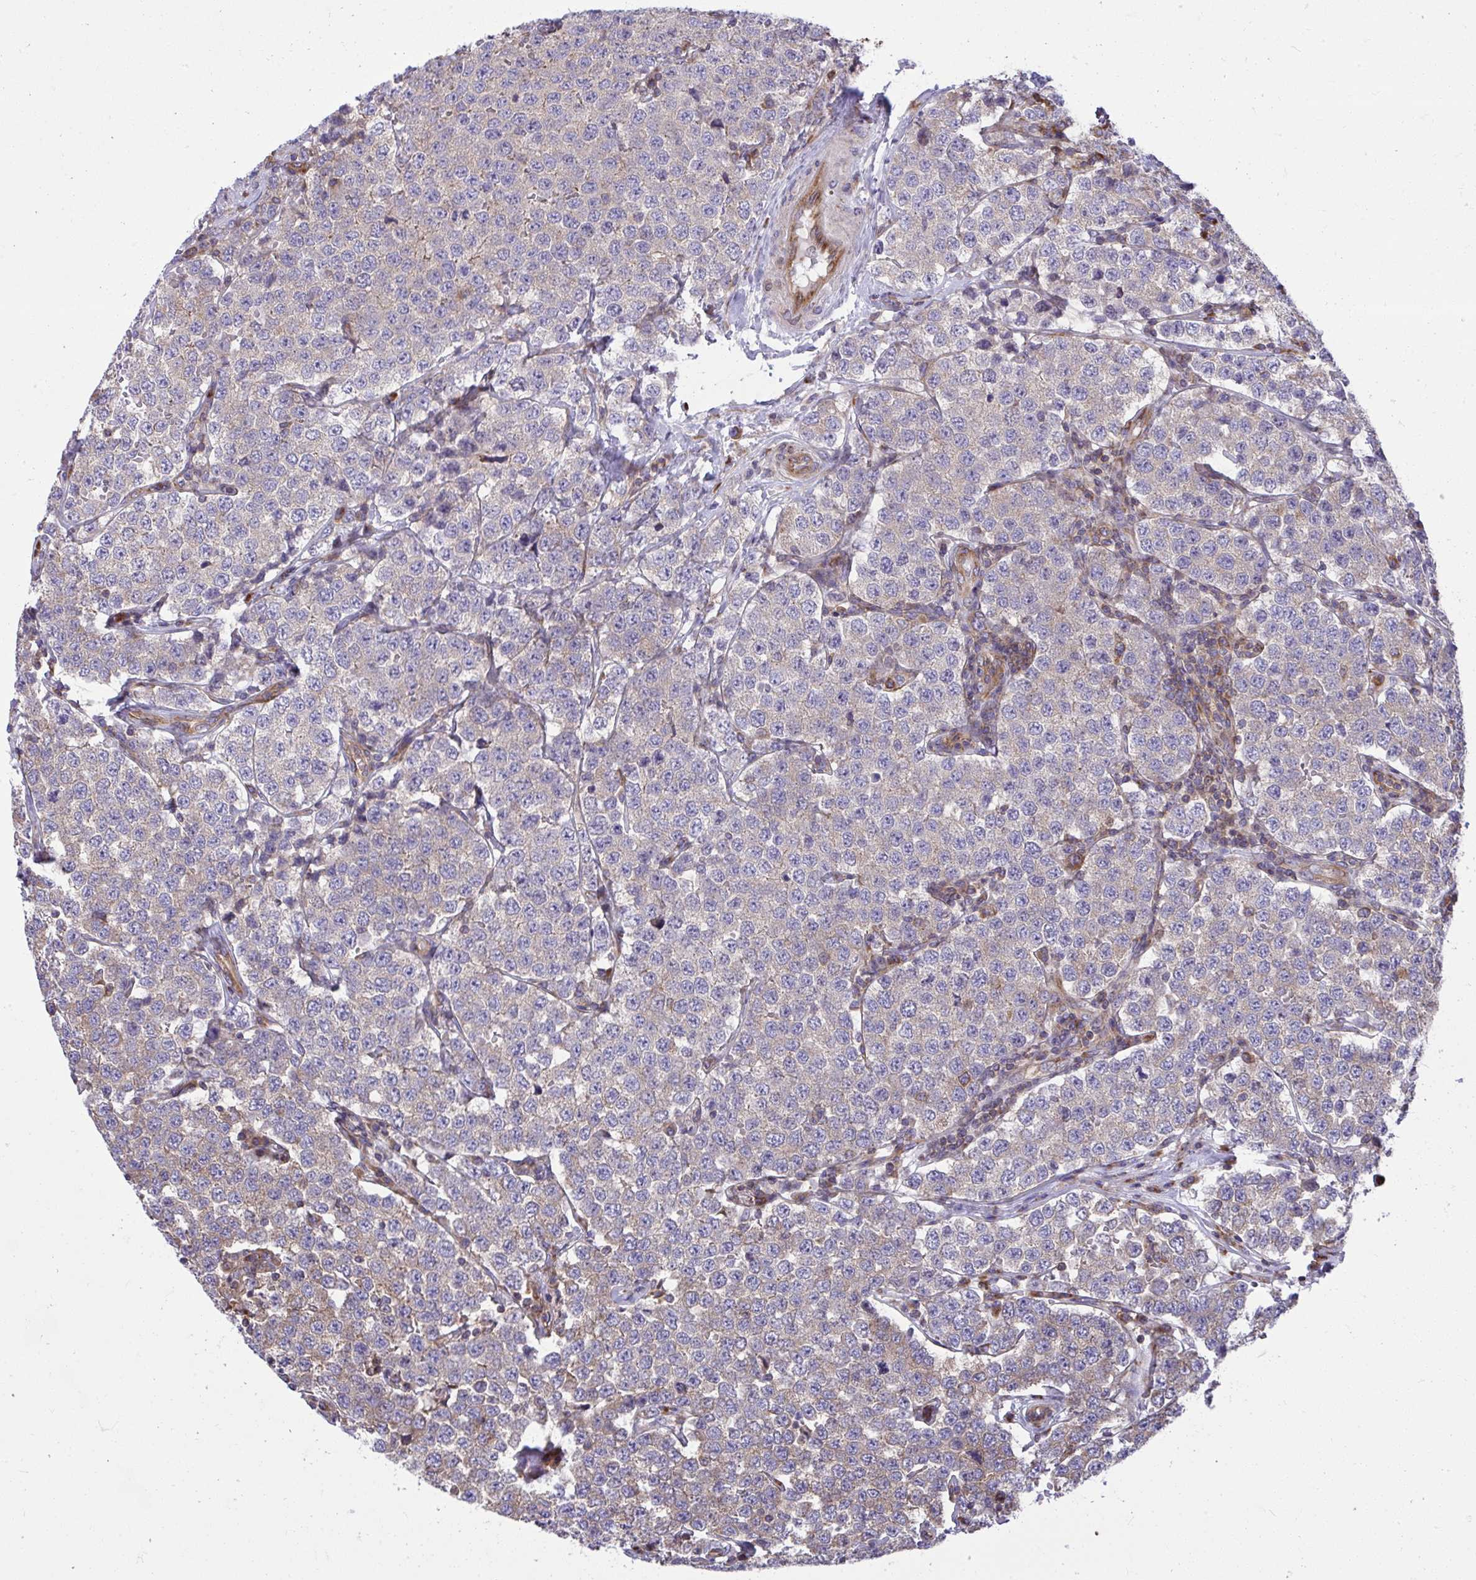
{"staining": {"intensity": "negative", "quantity": "none", "location": "none"}, "tissue": "testis cancer", "cell_type": "Tumor cells", "image_type": "cancer", "snomed": [{"axis": "morphology", "description": "Seminoma, NOS"}, {"axis": "topography", "description": "Testis"}], "caption": "Immunohistochemical staining of testis cancer (seminoma) shows no significant expression in tumor cells. (DAB immunohistochemistry (IHC) with hematoxylin counter stain).", "gene": "NMNAT3", "patient": {"sex": "male", "age": 34}}